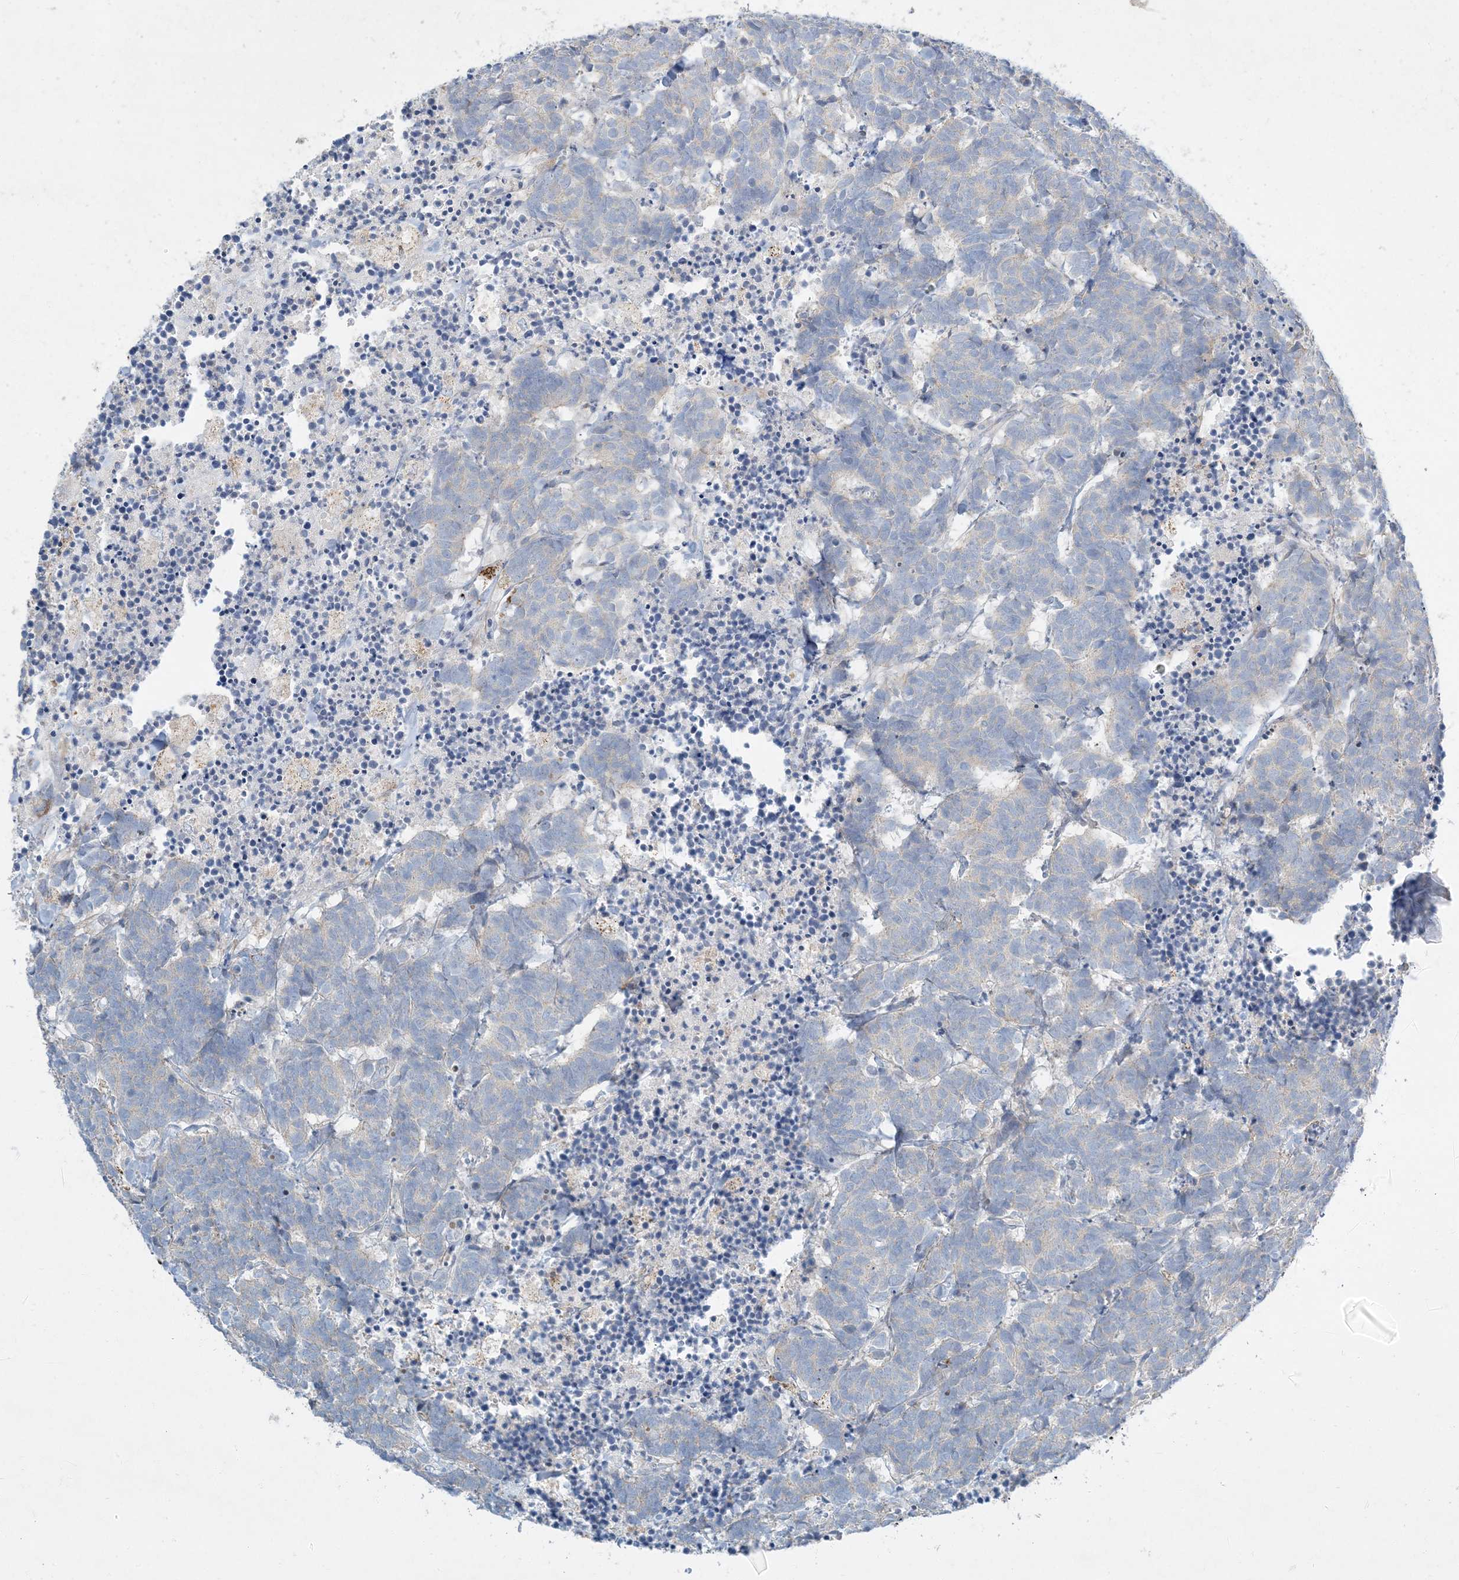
{"staining": {"intensity": "negative", "quantity": "none", "location": "none"}, "tissue": "carcinoid", "cell_type": "Tumor cells", "image_type": "cancer", "snomed": [{"axis": "morphology", "description": "Carcinoma, NOS"}, {"axis": "morphology", "description": "Carcinoid, malignant, NOS"}, {"axis": "topography", "description": "Urinary bladder"}], "caption": "The micrograph displays no significant positivity in tumor cells of carcinoid.", "gene": "LTN1", "patient": {"sex": "male", "age": 57}}